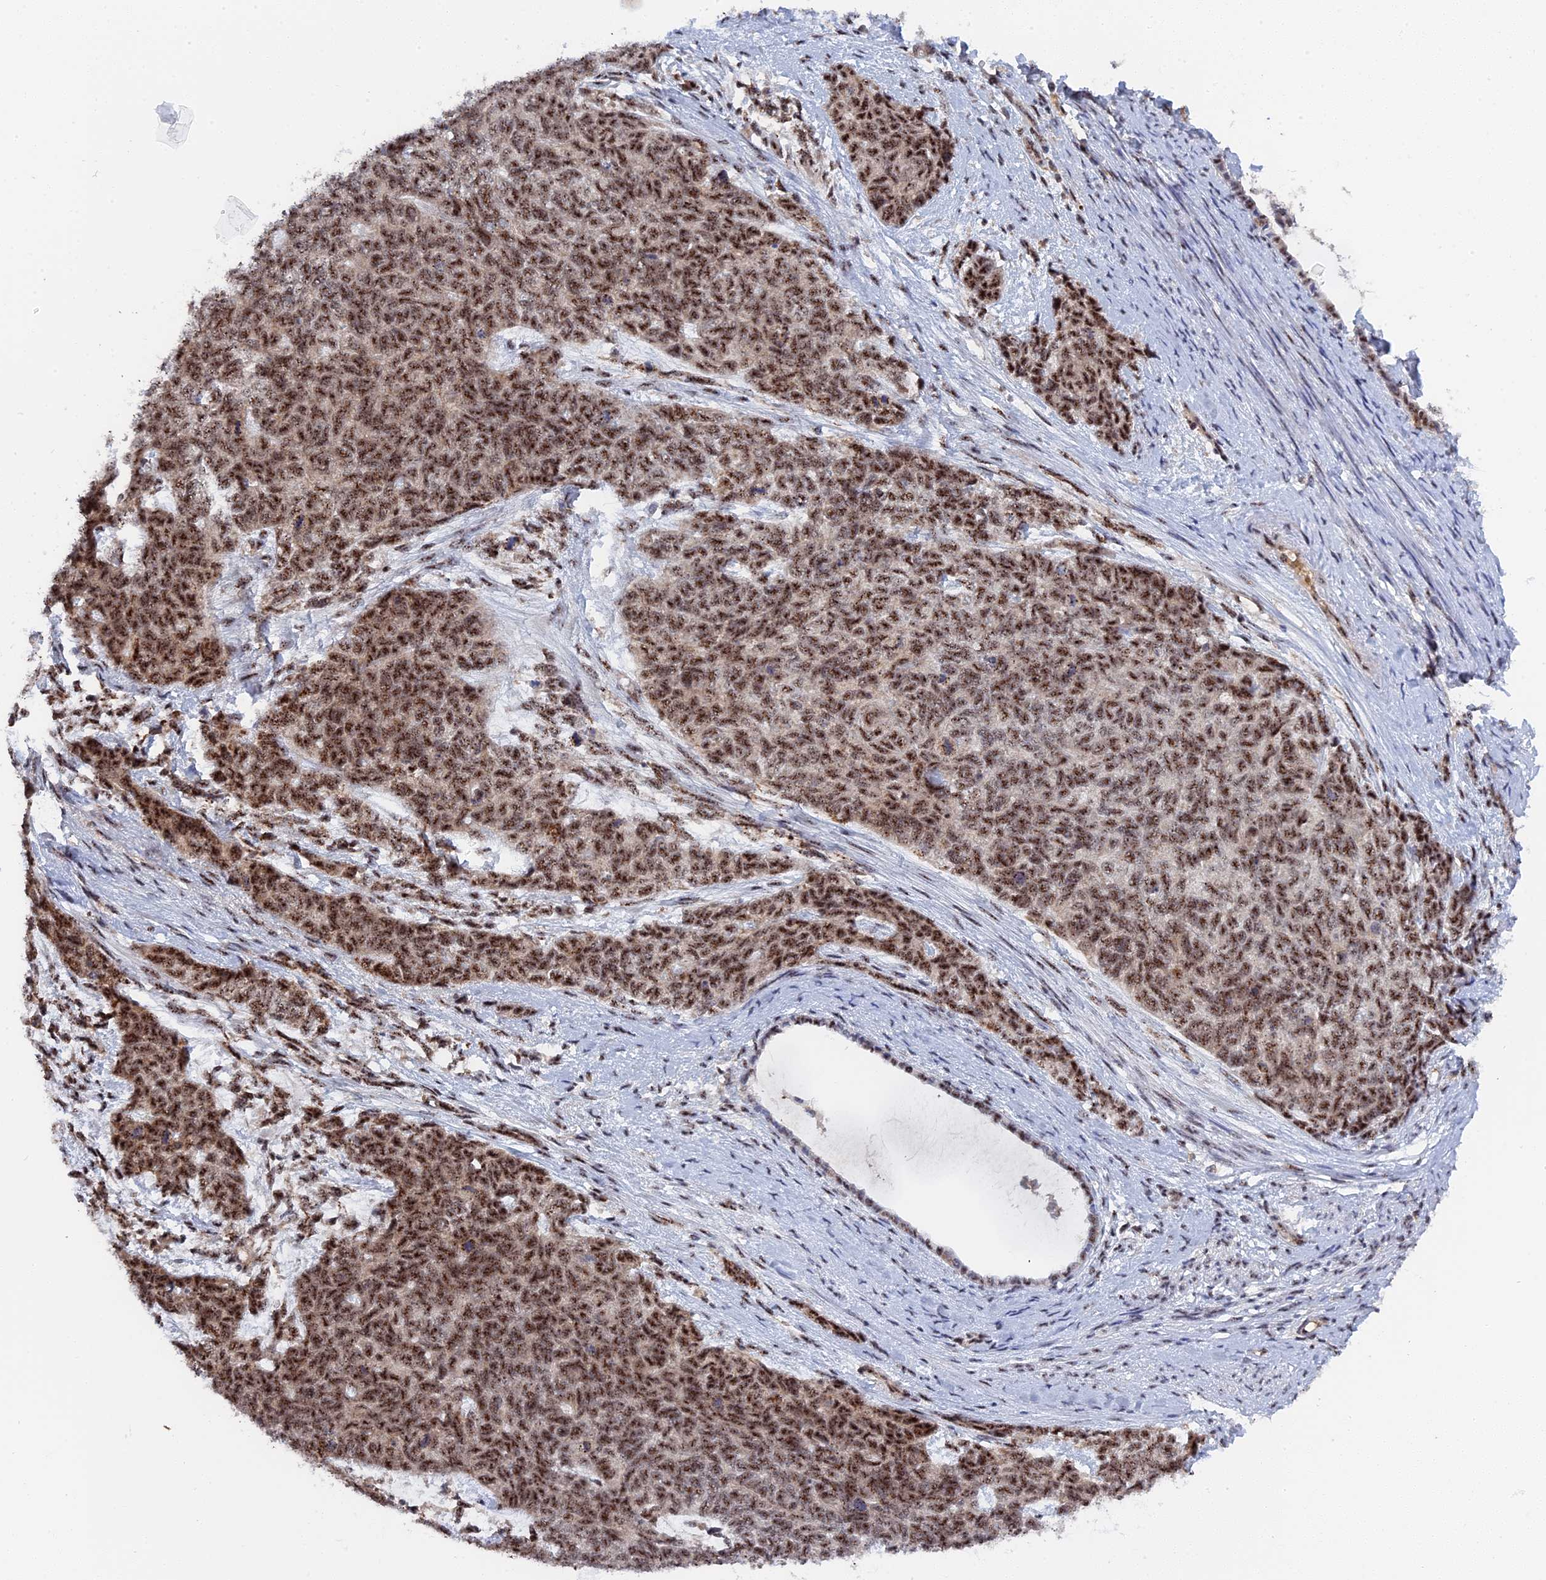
{"staining": {"intensity": "strong", "quantity": ">75%", "location": "nuclear"}, "tissue": "cervical cancer", "cell_type": "Tumor cells", "image_type": "cancer", "snomed": [{"axis": "morphology", "description": "Squamous cell carcinoma, NOS"}, {"axis": "topography", "description": "Cervix"}], "caption": "Immunohistochemical staining of squamous cell carcinoma (cervical) demonstrates high levels of strong nuclear expression in about >75% of tumor cells.", "gene": "TAB1", "patient": {"sex": "female", "age": 63}}